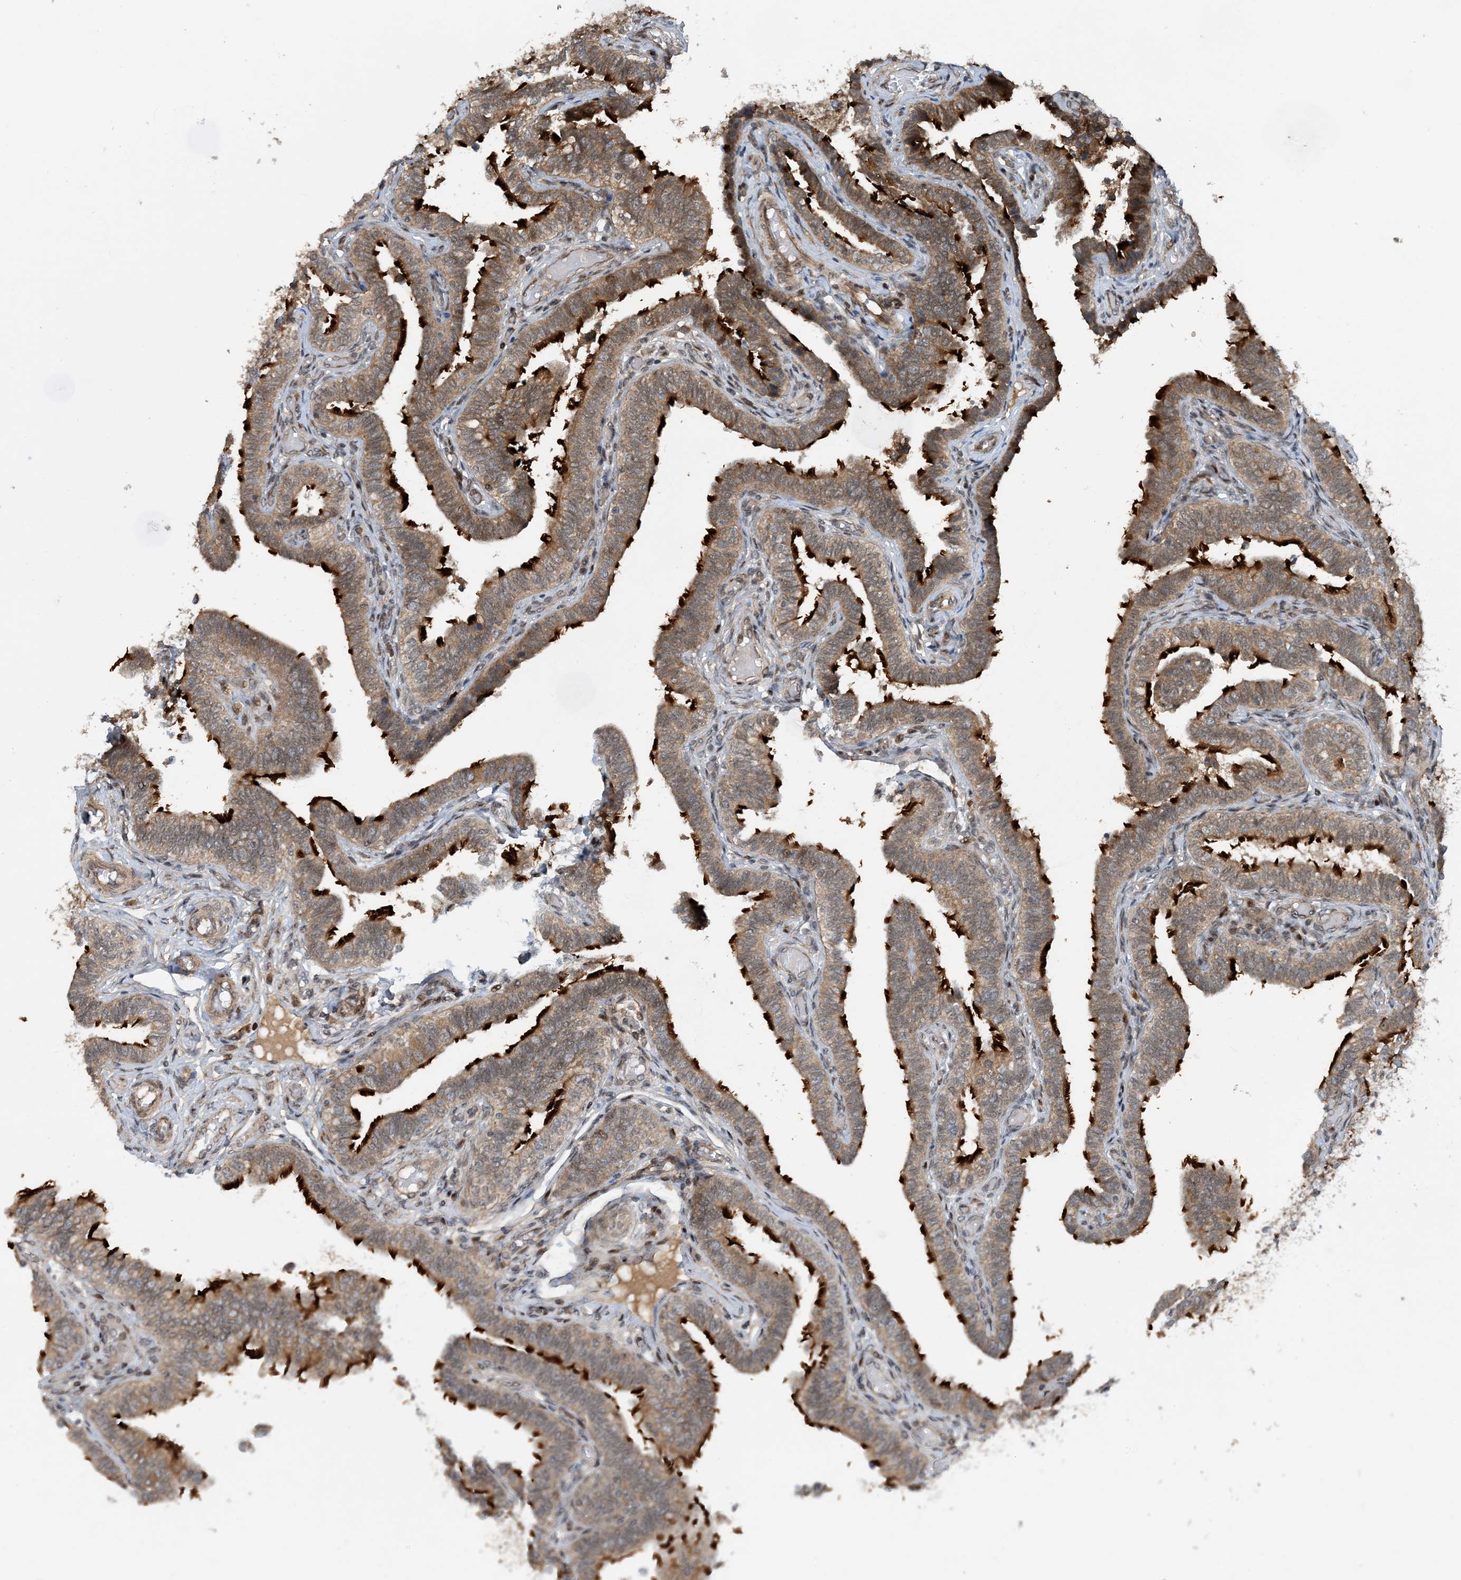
{"staining": {"intensity": "strong", "quantity": "25%-75%", "location": "cytoplasmic/membranous"}, "tissue": "fallopian tube", "cell_type": "Glandular cells", "image_type": "normal", "snomed": [{"axis": "morphology", "description": "Normal tissue, NOS"}, {"axis": "topography", "description": "Fallopian tube"}], "caption": "The micrograph demonstrates immunohistochemical staining of normal fallopian tube. There is strong cytoplasmic/membranous staining is appreciated in about 25%-75% of glandular cells.", "gene": "HEMK1", "patient": {"sex": "female", "age": 39}}